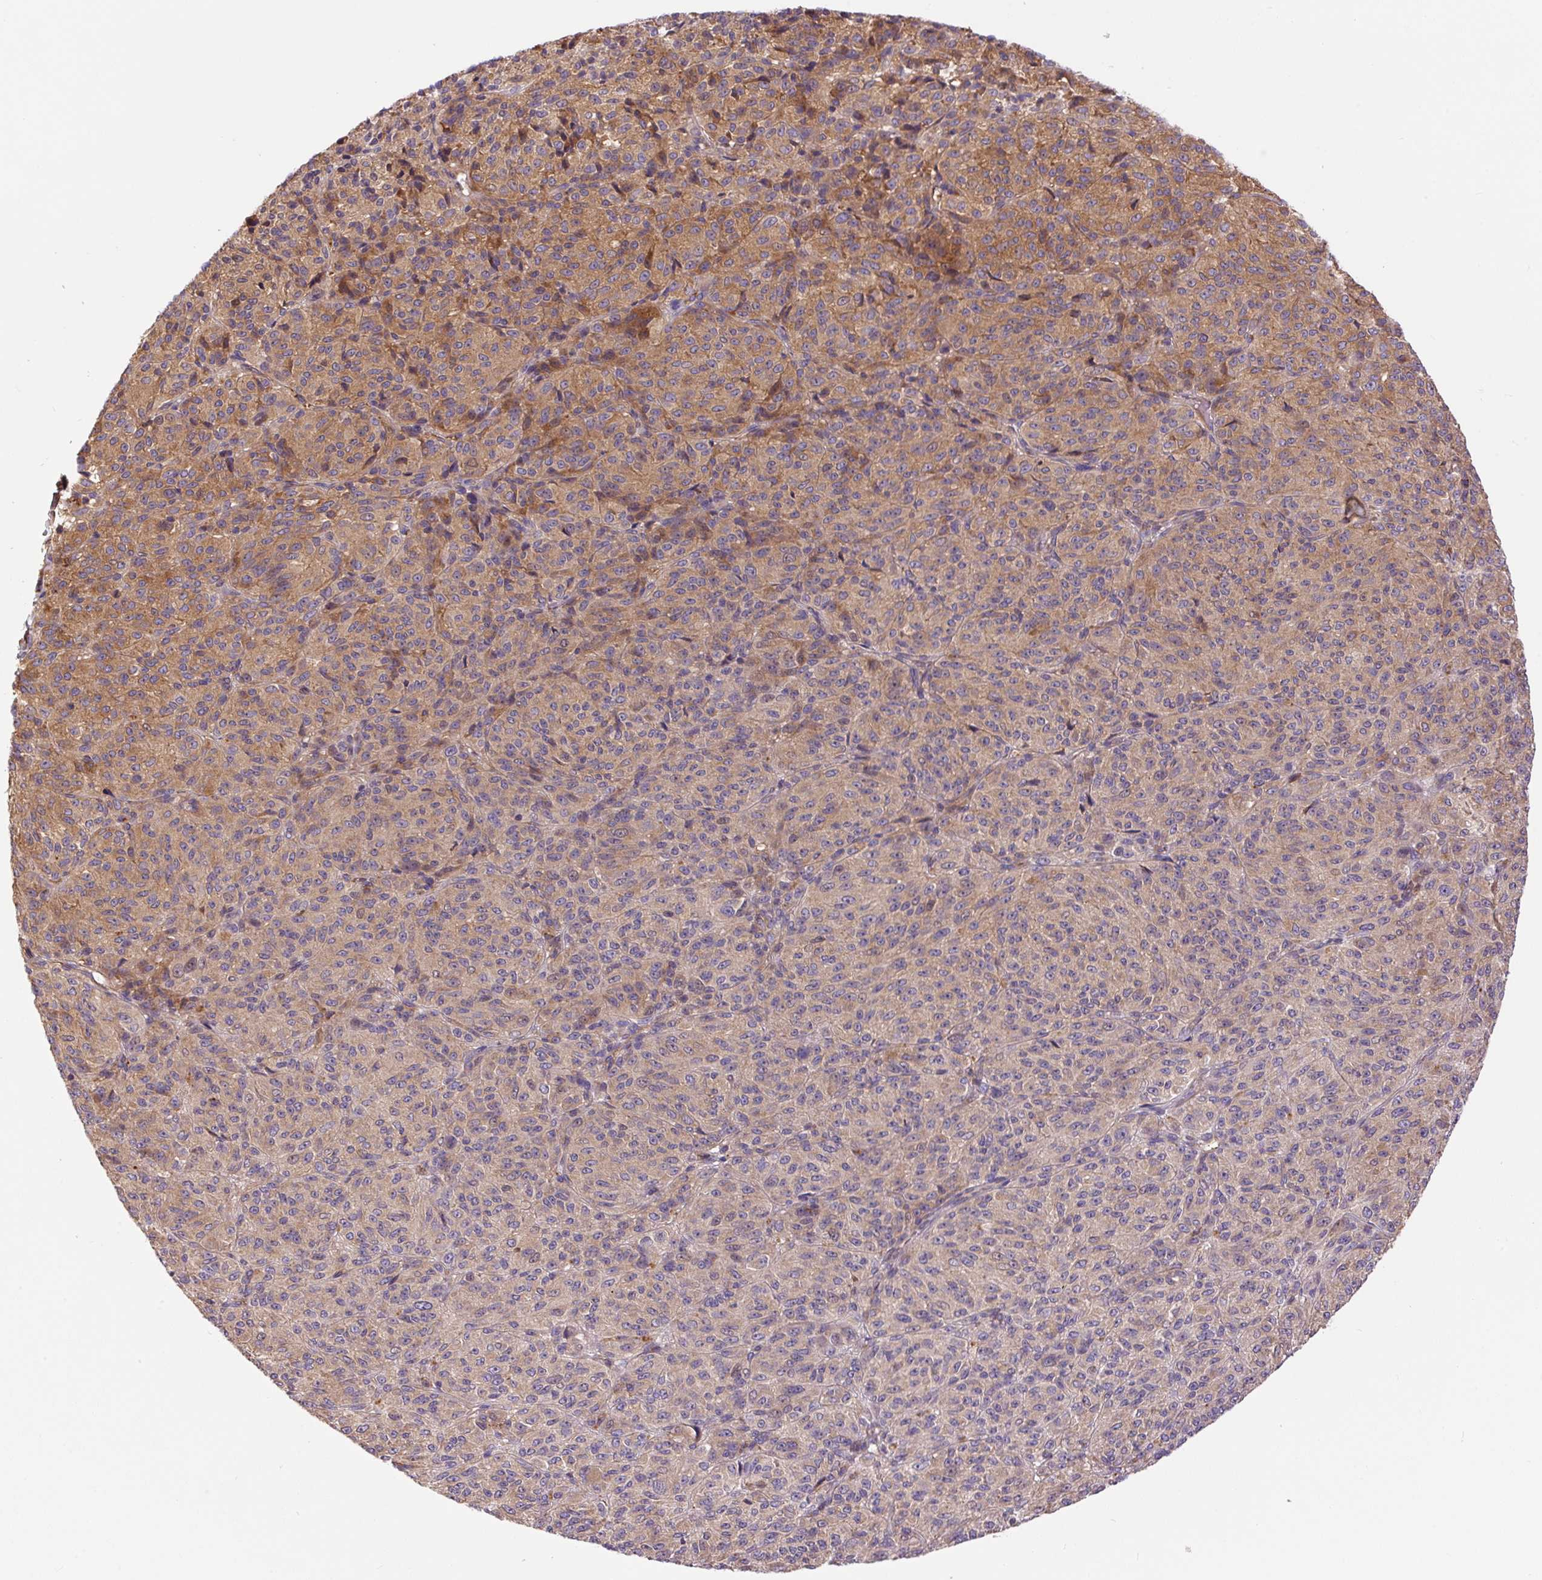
{"staining": {"intensity": "moderate", "quantity": "25%-75%", "location": "cytoplasmic/membranous"}, "tissue": "melanoma", "cell_type": "Tumor cells", "image_type": "cancer", "snomed": [{"axis": "morphology", "description": "Malignant melanoma, Metastatic site"}, {"axis": "topography", "description": "Brain"}], "caption": "IHC (DAB) staining of melanoma reveals moderate cytoplasmic/membranous protein staining in approximately 25%-75% of tumor cells.", "gene": "PPME1", "patient": {"sex": "female", "age": 56}}